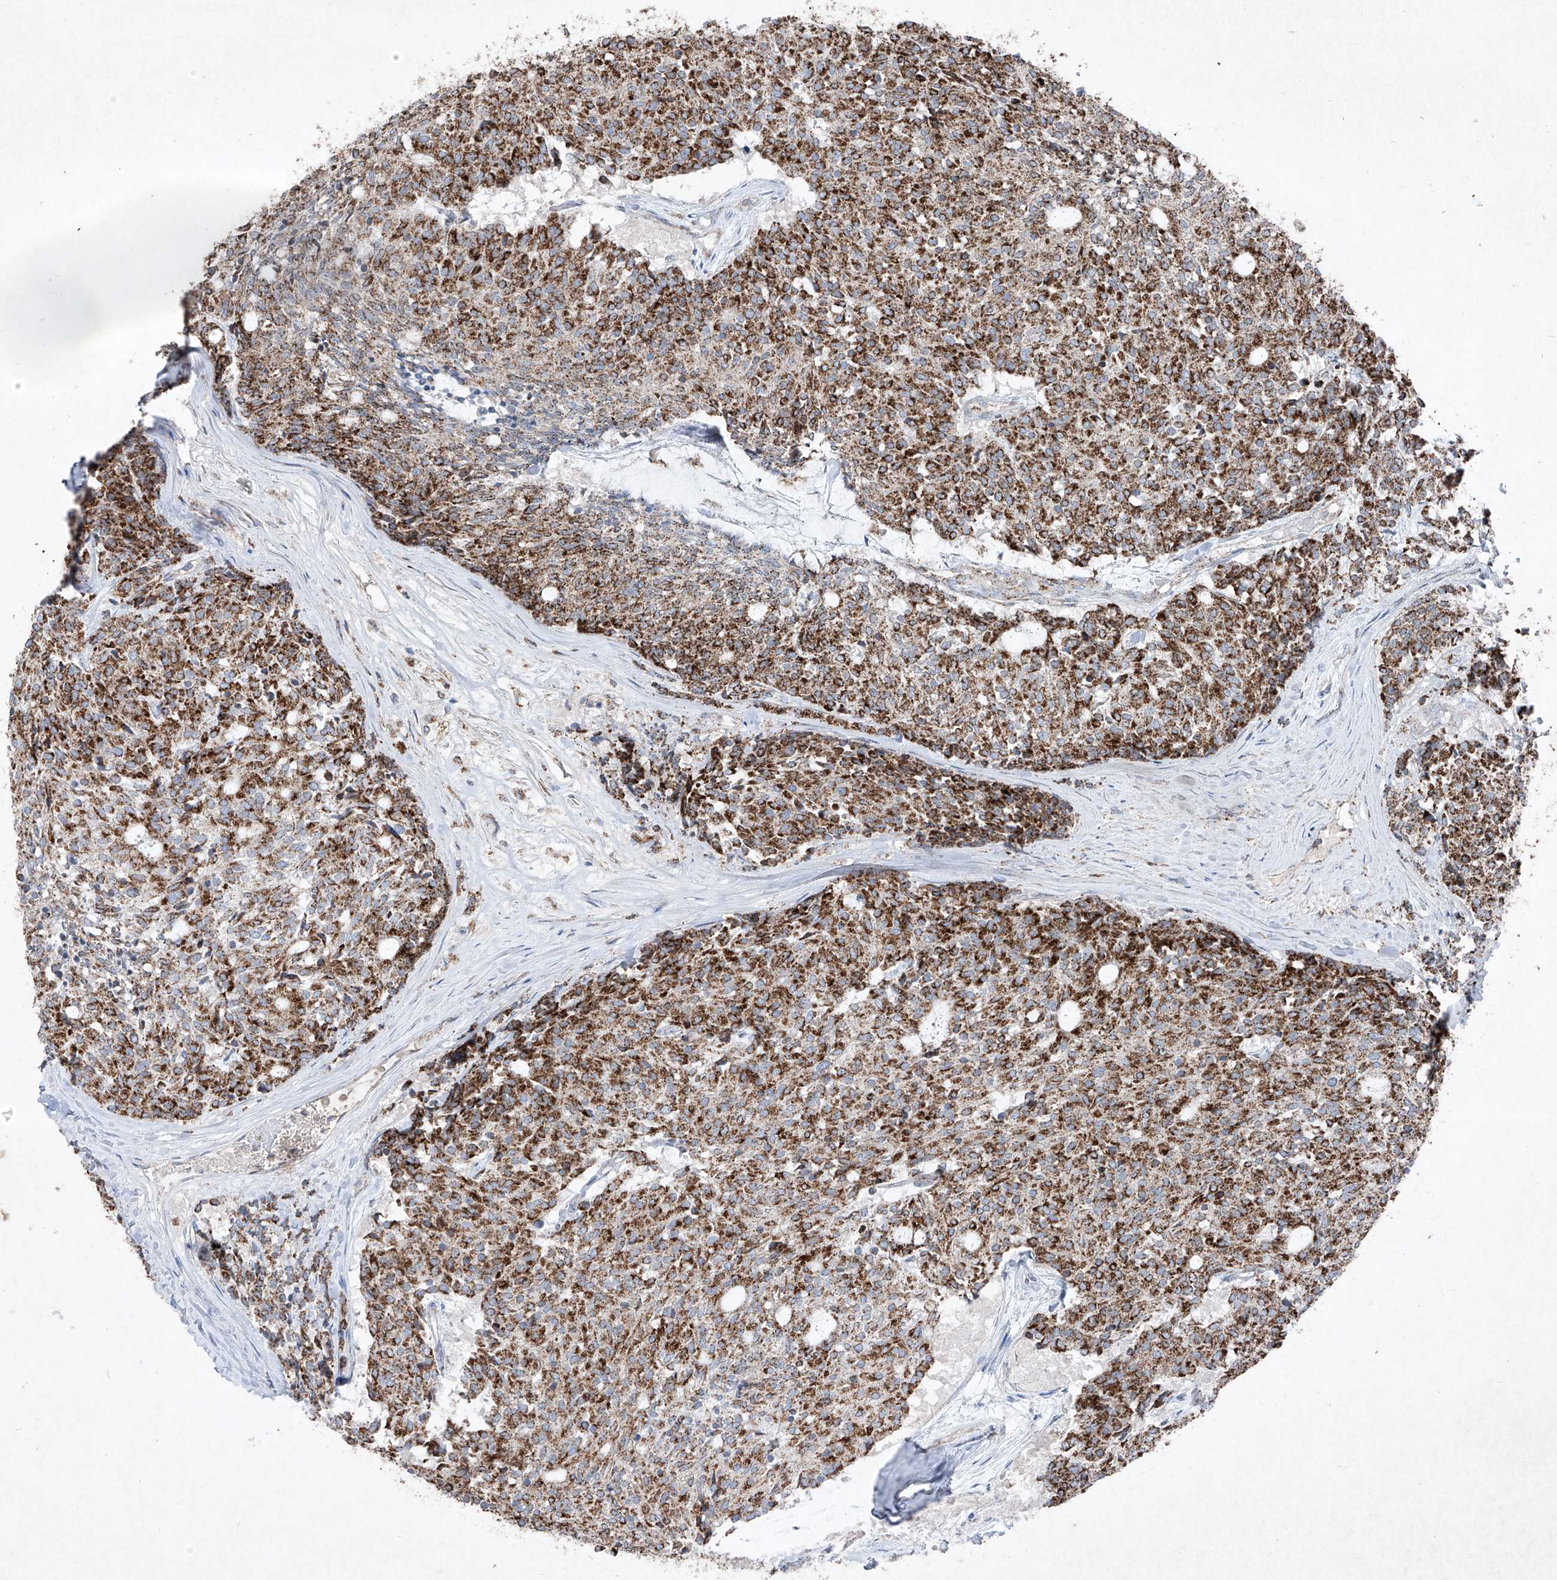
{"staining": {"intensity": "strong", "quantity": ">75%", "location": "cytoplasmic/membranous"}, "tissue": "carcinoid", "cell_type": "Tumor cells", "image_type": "cancer", "snomed": [{"axis": "morphology", "description": "Carcinoid, malignant, NOS"}, {"axis": "topography", "description": "Pancreas"}], "caption": "Carcinoid stained for a protein (brown) displays strong cytoplasmic/membranous positive positivity in approximately >75% of tumor cells.", "gene": "ABCD3", "patient": {"sex": "female", "age": 54}}